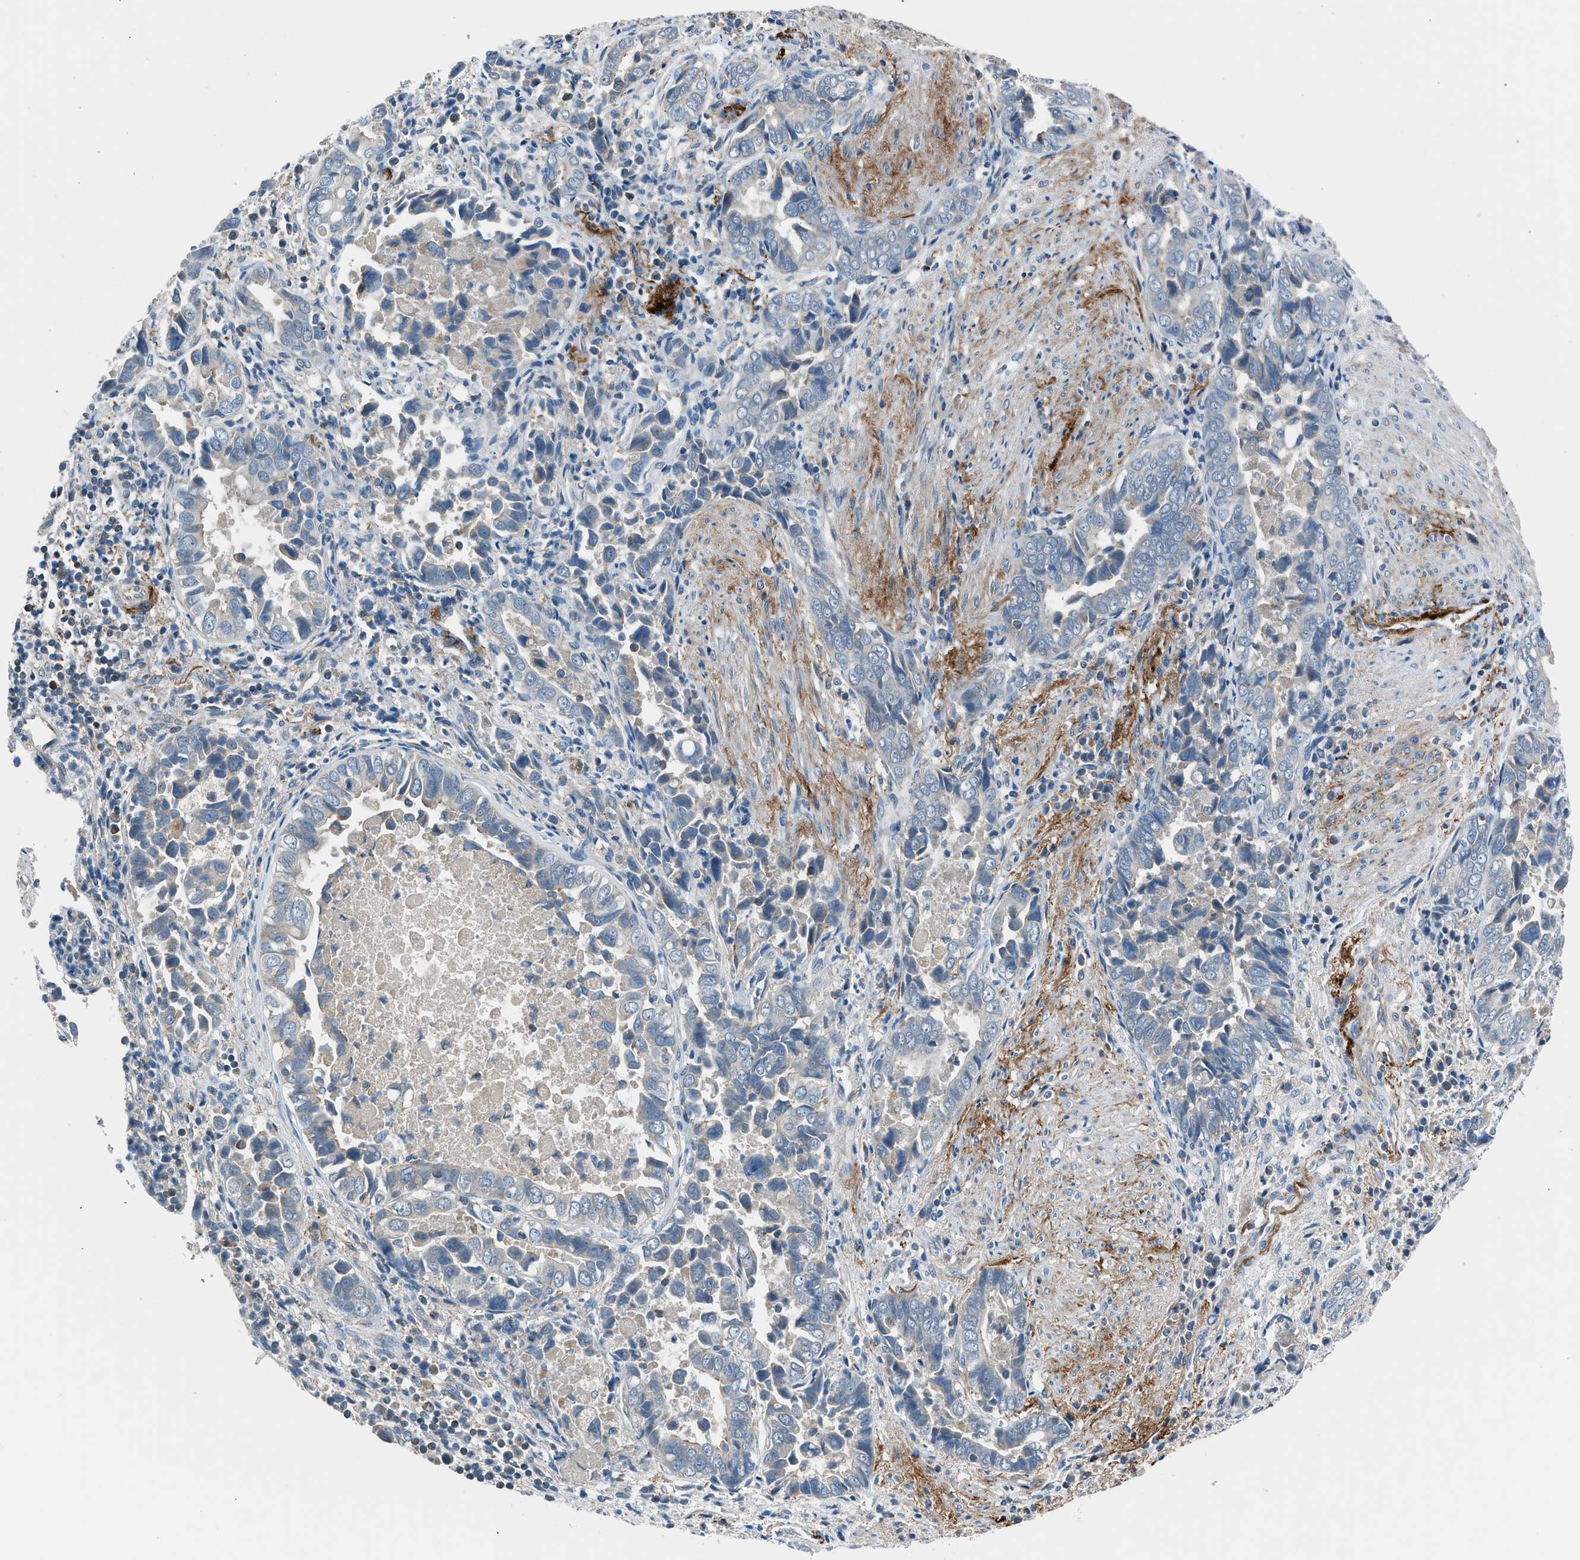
{"staining": {"intensity": "negative", "quantity": "none", "location": "none"}, "tissue": "liver cancer", "cell_type": "Tumor cells", "image_type": "cancer", "snomed": [{"axis": "morphology", "description": "Cholangiocarcinoma"}, {"axis": "topography", "description": "Liver"}], "caption": "High magnification brightfield microscopy of cholangiocarcinoma (liver) stained with DAB (3,3'-diaminobenzidine) (brown) and counterstained with hematoxylin (blue): tumor cells show no significant staining. The staining was performed using DAB to visualize the protein expression in brown, while the nuclei were stained in blue with hematoxylin (Magnification: 20x).", "gene": "LMLN", "patient": {"sex": "female", "age": 79}}